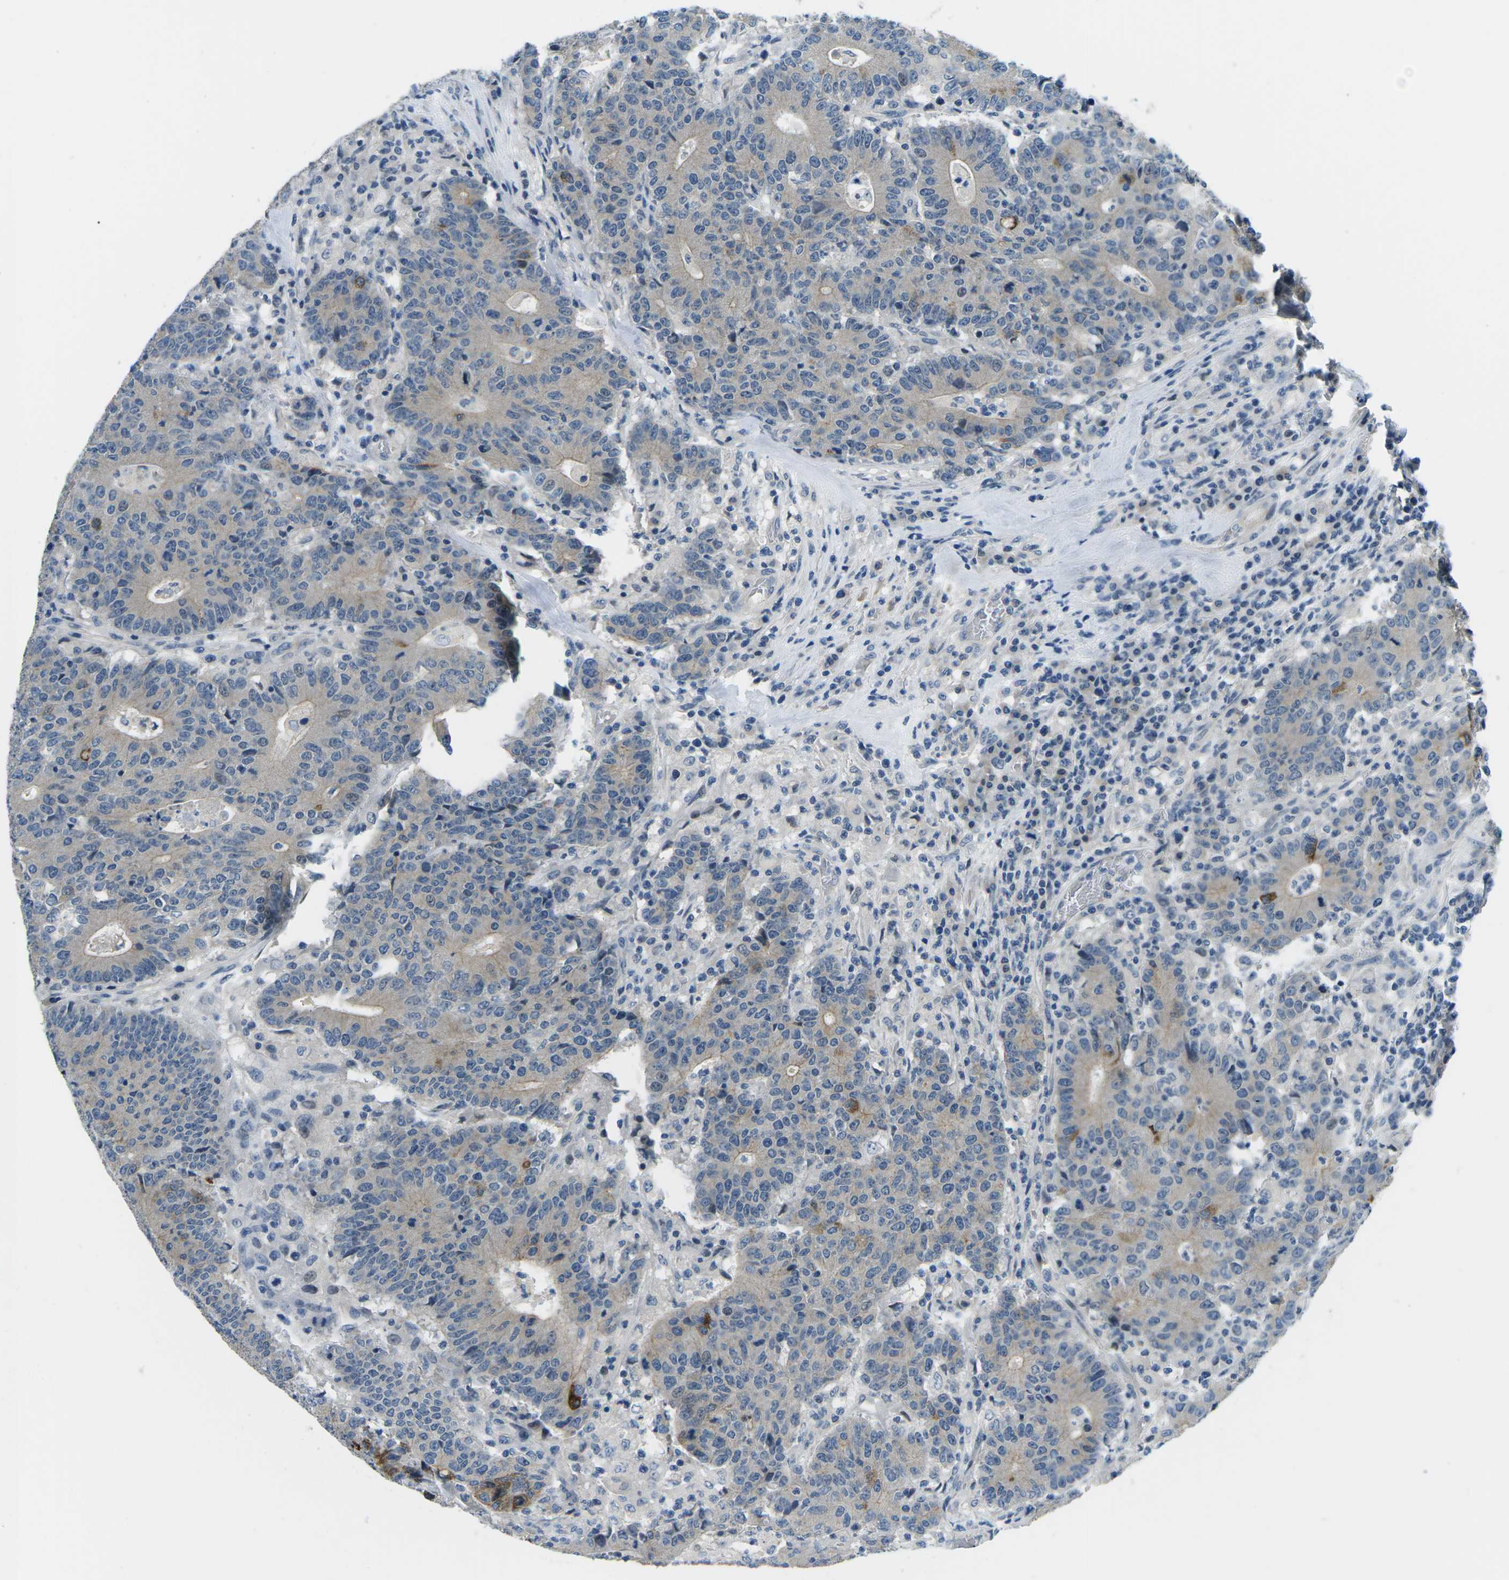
{"staining": {"intensity": "strong", "quantity": "<25%", "location": "cytoplasmic/membranous"}, "tissue": "colorectal cancer", "cell_type": "Tumor cells", "image_type": "cancer", "snomed": [{"axis": "morphology", "description": "Normal tissue, NOS"}, {"axis": "morphology", "description": "Adenocarcinoma, NOS"}, {"axis": "topography", "description": "Colon"}], "caption": "A medium amount of strong cytoplasmic/membranous staining is seen in about <25% of tumor cells in colorectal adenocarcinoma tissue. (brown staining indicates protein expression, while blue staining denotes nuclei).", "gene": "CTNND1", "patient": {"sex": "female", "age": 75}}